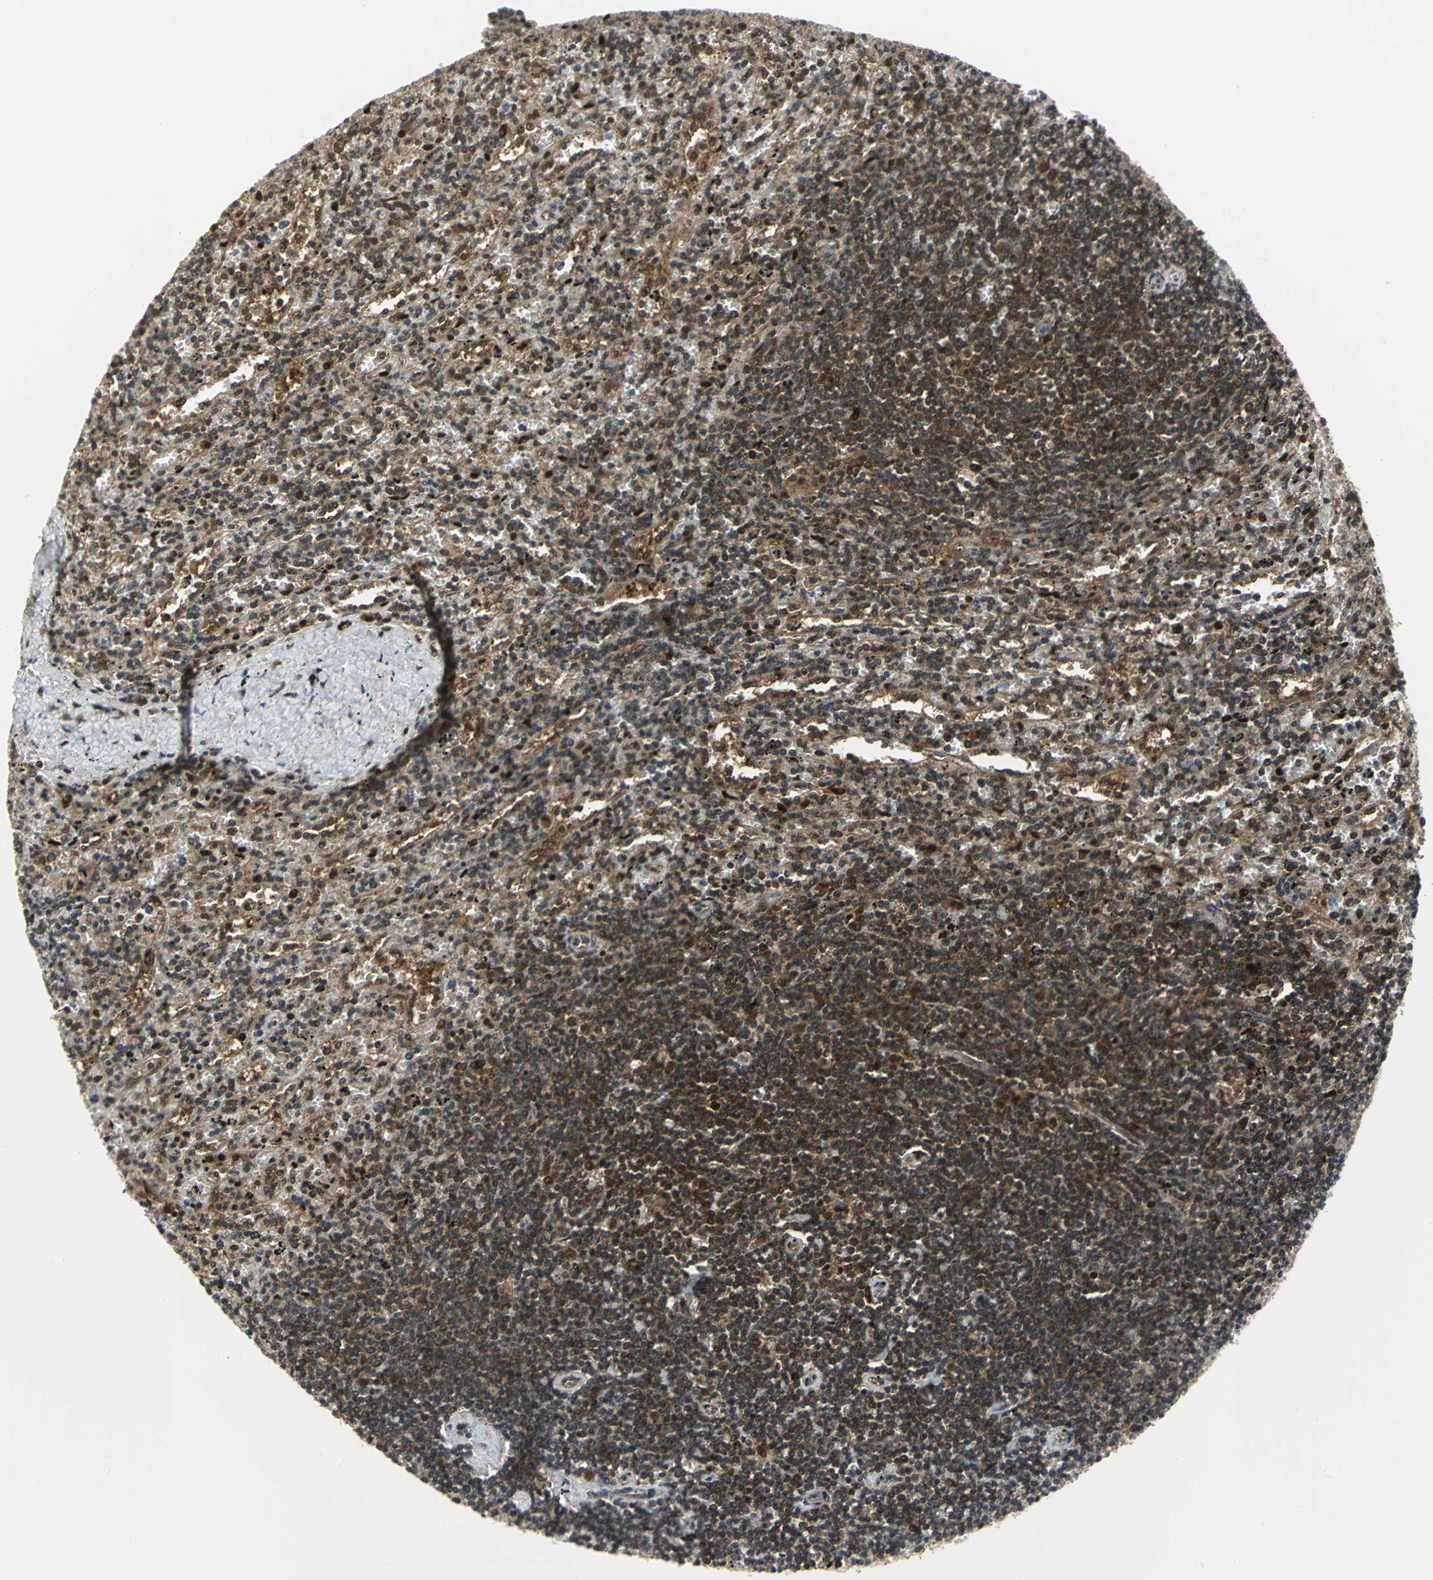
{"staining": {"intensity": "moderate", "quantity": "25%-75%", "location": "cytoplasmic/membranous"}, "tissue": "lymphoma", "cell_type": "Tumor cells", "image_type": "cancer", "snomed": [{"axis": "morphology", "description": "Malignant lymphoma, non-Hodgkin's type, Low grade"}, {"axis": "topography", "description": "Spleen"}], "caption": "An IHC photomicrograph of neoplastic tissue is shown. Protein staining in brown shows moderate cytoplasmic/membranous positivity in malignant lymphoma, non-Hodgkin's type (low-grade) within tumor cells.", "gene": "PSMA4", "patient": {"sex": "male", "age": 76}}